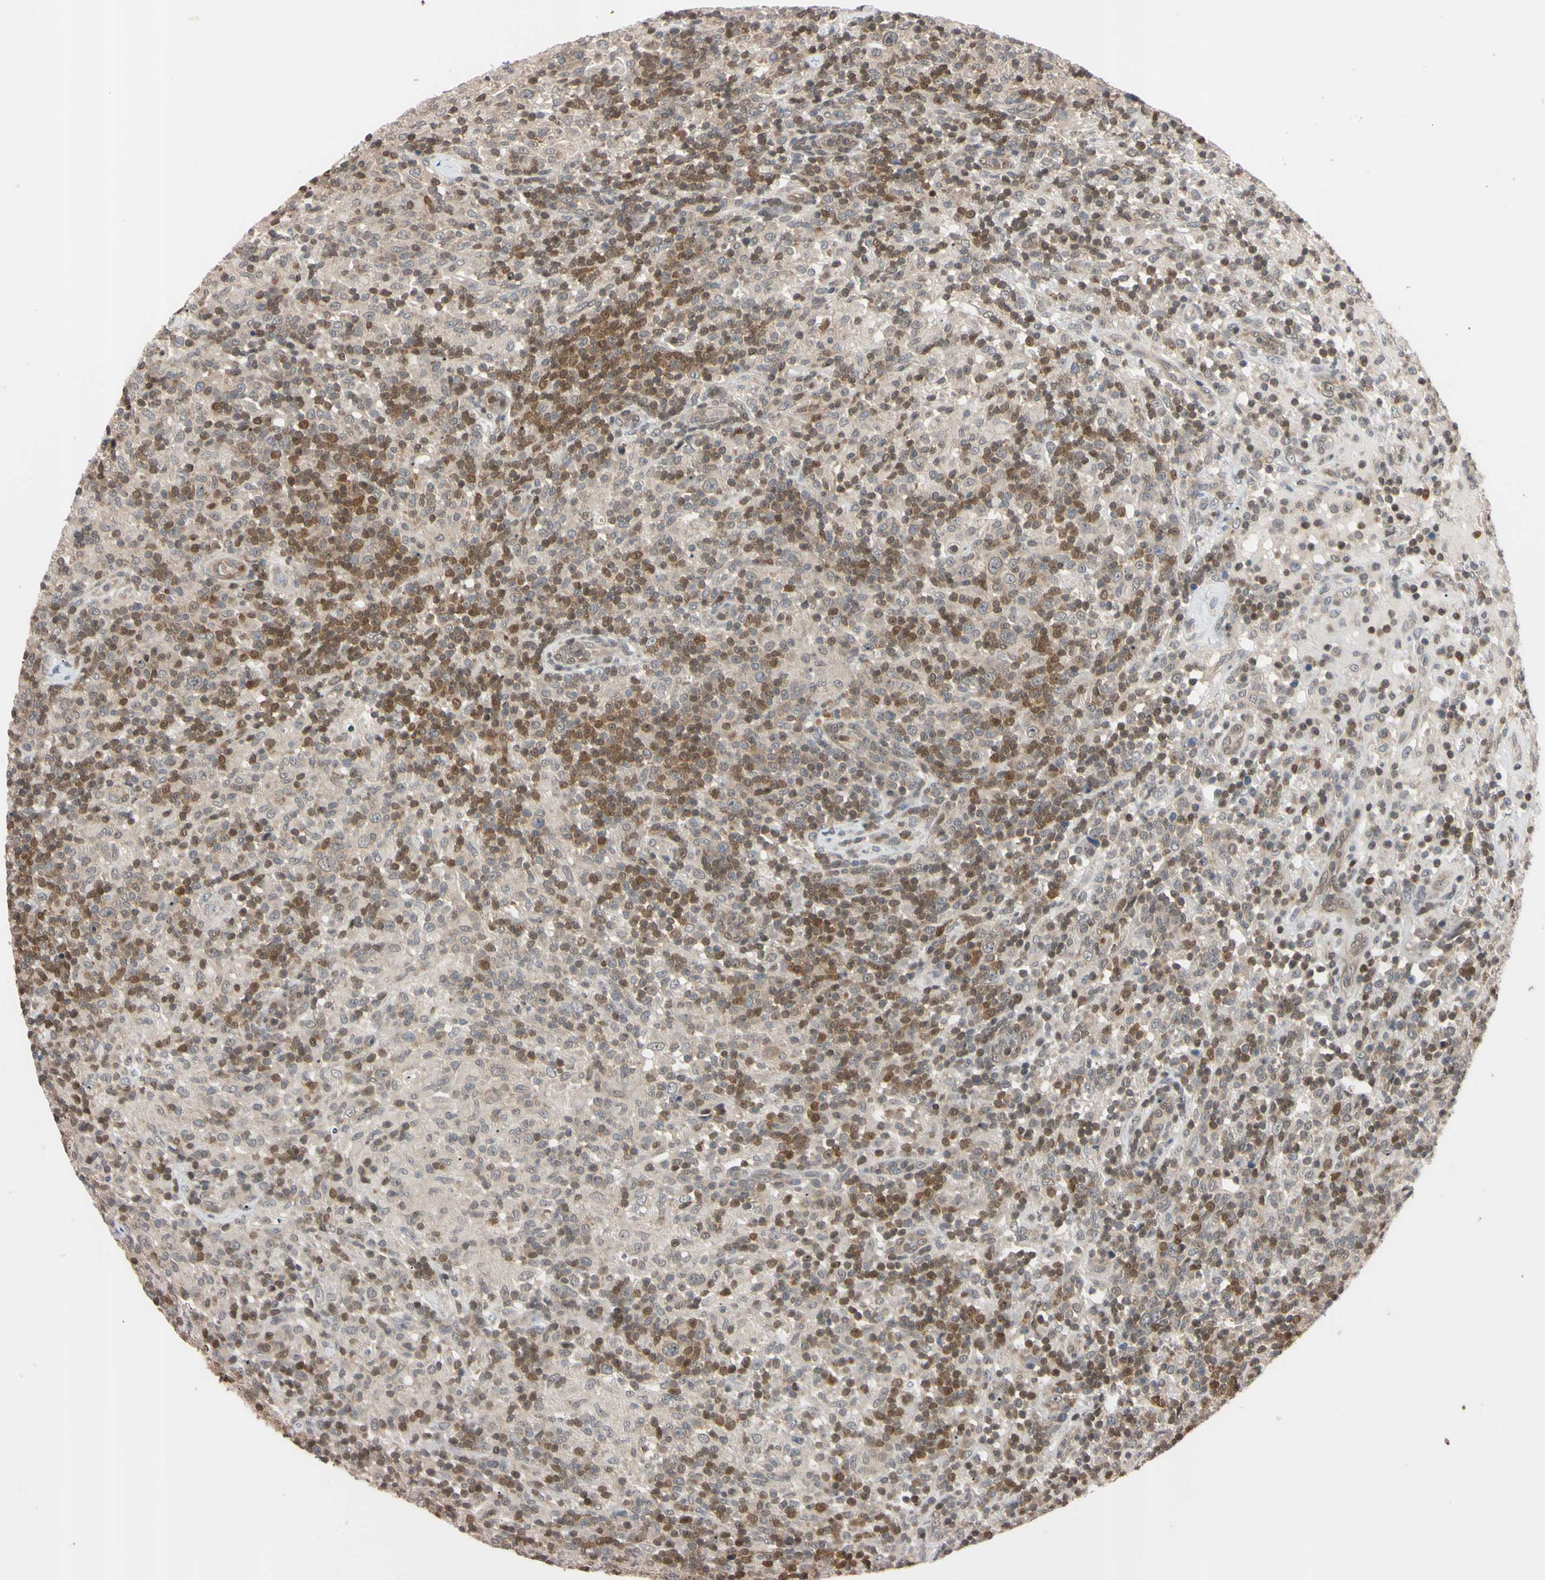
{"staining": {"intensity": "negative", "quantity": "none", "location": "none"}, "tissue": "lymphoma", "cell_type": "Tumor cells", "image_type": "cancer", "snomed": [{"axis": "morphology", "description": "Hodgkin's disease, NOS"}, {"axis": "topography", "description": "Lymph node"}], "caption": "The image shows no staining of tumor cells in Hodgkin's disease.", "gene": "UBE2I", "patient": {"sex": "male", "age": 70}}